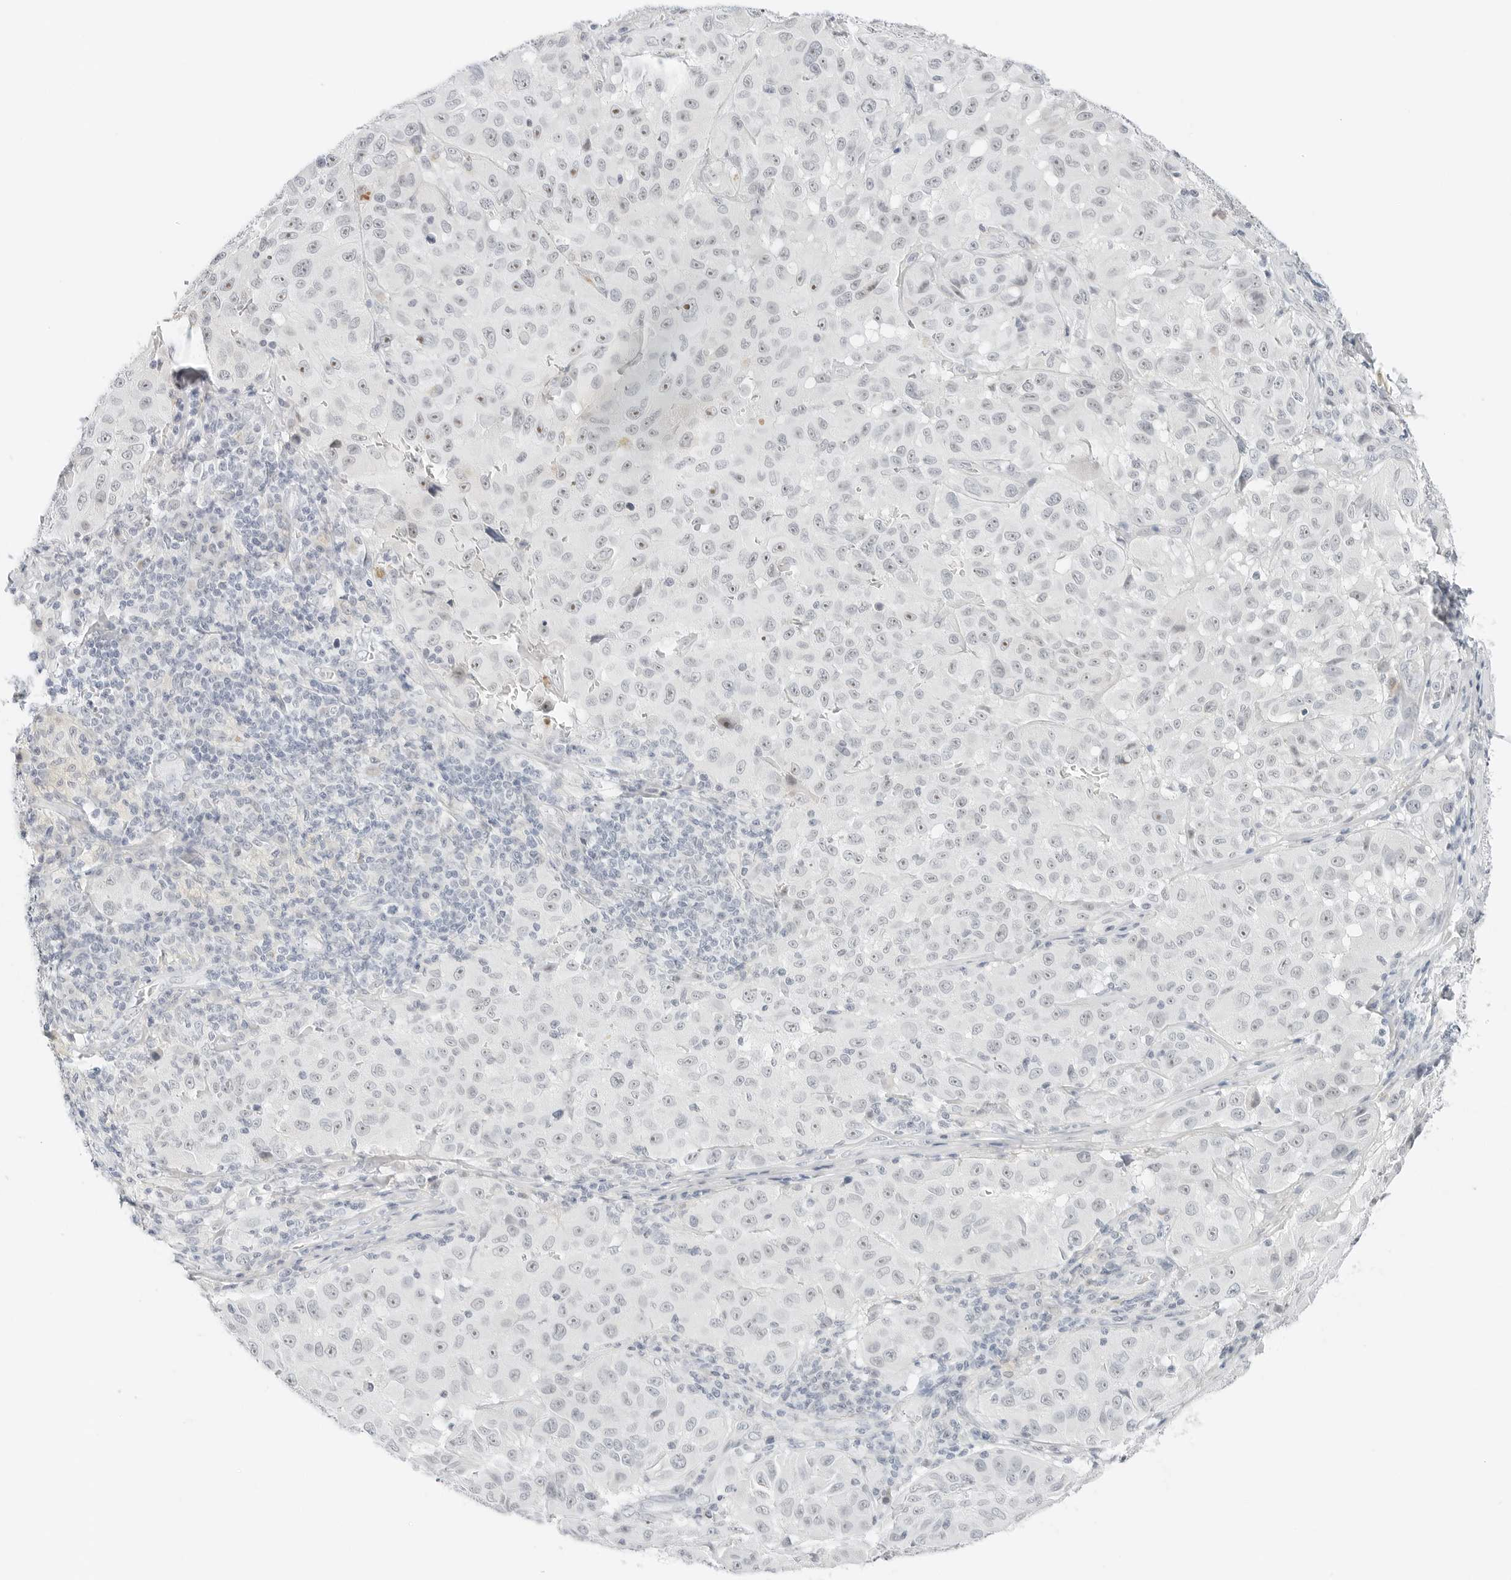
{"staining": {"intensity": "moderate", "quantity": "<25%", "location": "nuclear"}, "tissue": "melanoma", "cell_type": "Tumor cells", "image_type": "cancer", "snomed": [{"axis": "morphology", "description": "Malignant melanoma, NOS"}, {"axis": "topography", "description": "Skin"}], "caption": "Melanoma stained with IHC demonstrates moderate nuclear expression in approximately <25% of tumor cells. (DAB (3,3'-diaminobenzidine) IHC, brown staining for protein, blue staining for nuclei).", "gene": "CCSAP", "patient": {"sex": "male", "age": 66}}